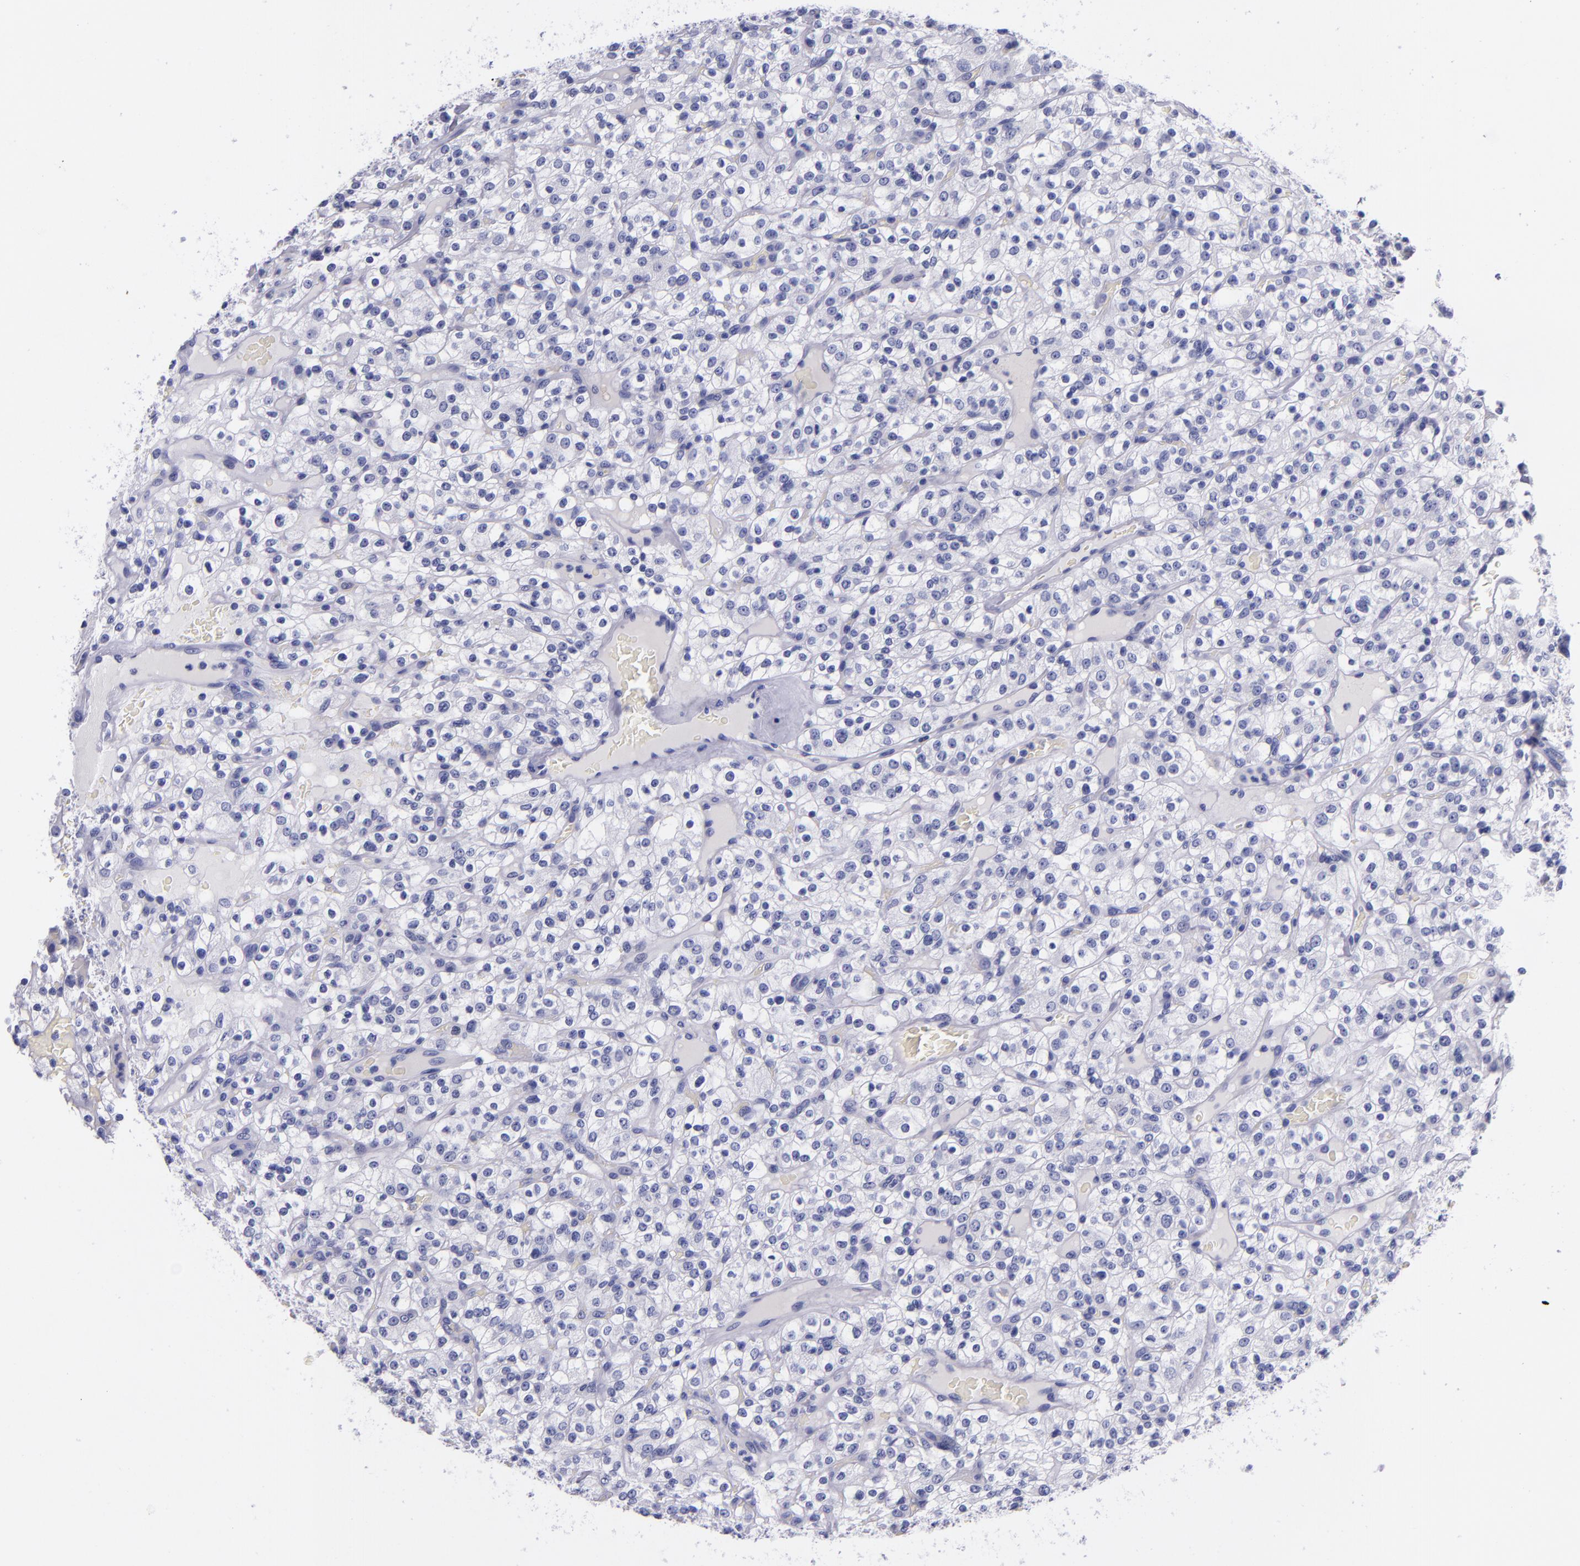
{"staining": {"intensity": "negative", "quantity": "none", "location": "none"}, "tissue": "renal cancer", "cell_type": "Tumor cells", "image_type": "cancer", "snomed": [{"axis": "morphology", "description": "Normal tissue, NOS"}, {"axis": "morphology", "description": "Adenocarcinoma, NOS"}, {"axis": "topography", "description": "Kidney"}], "caption": "Immunohistochemical staining of adenocarcinoma (renal) exhibits no significant positivity in tumor cells.", "gene": "SV2A", "patient": {"sex": "female", "age": 72}}